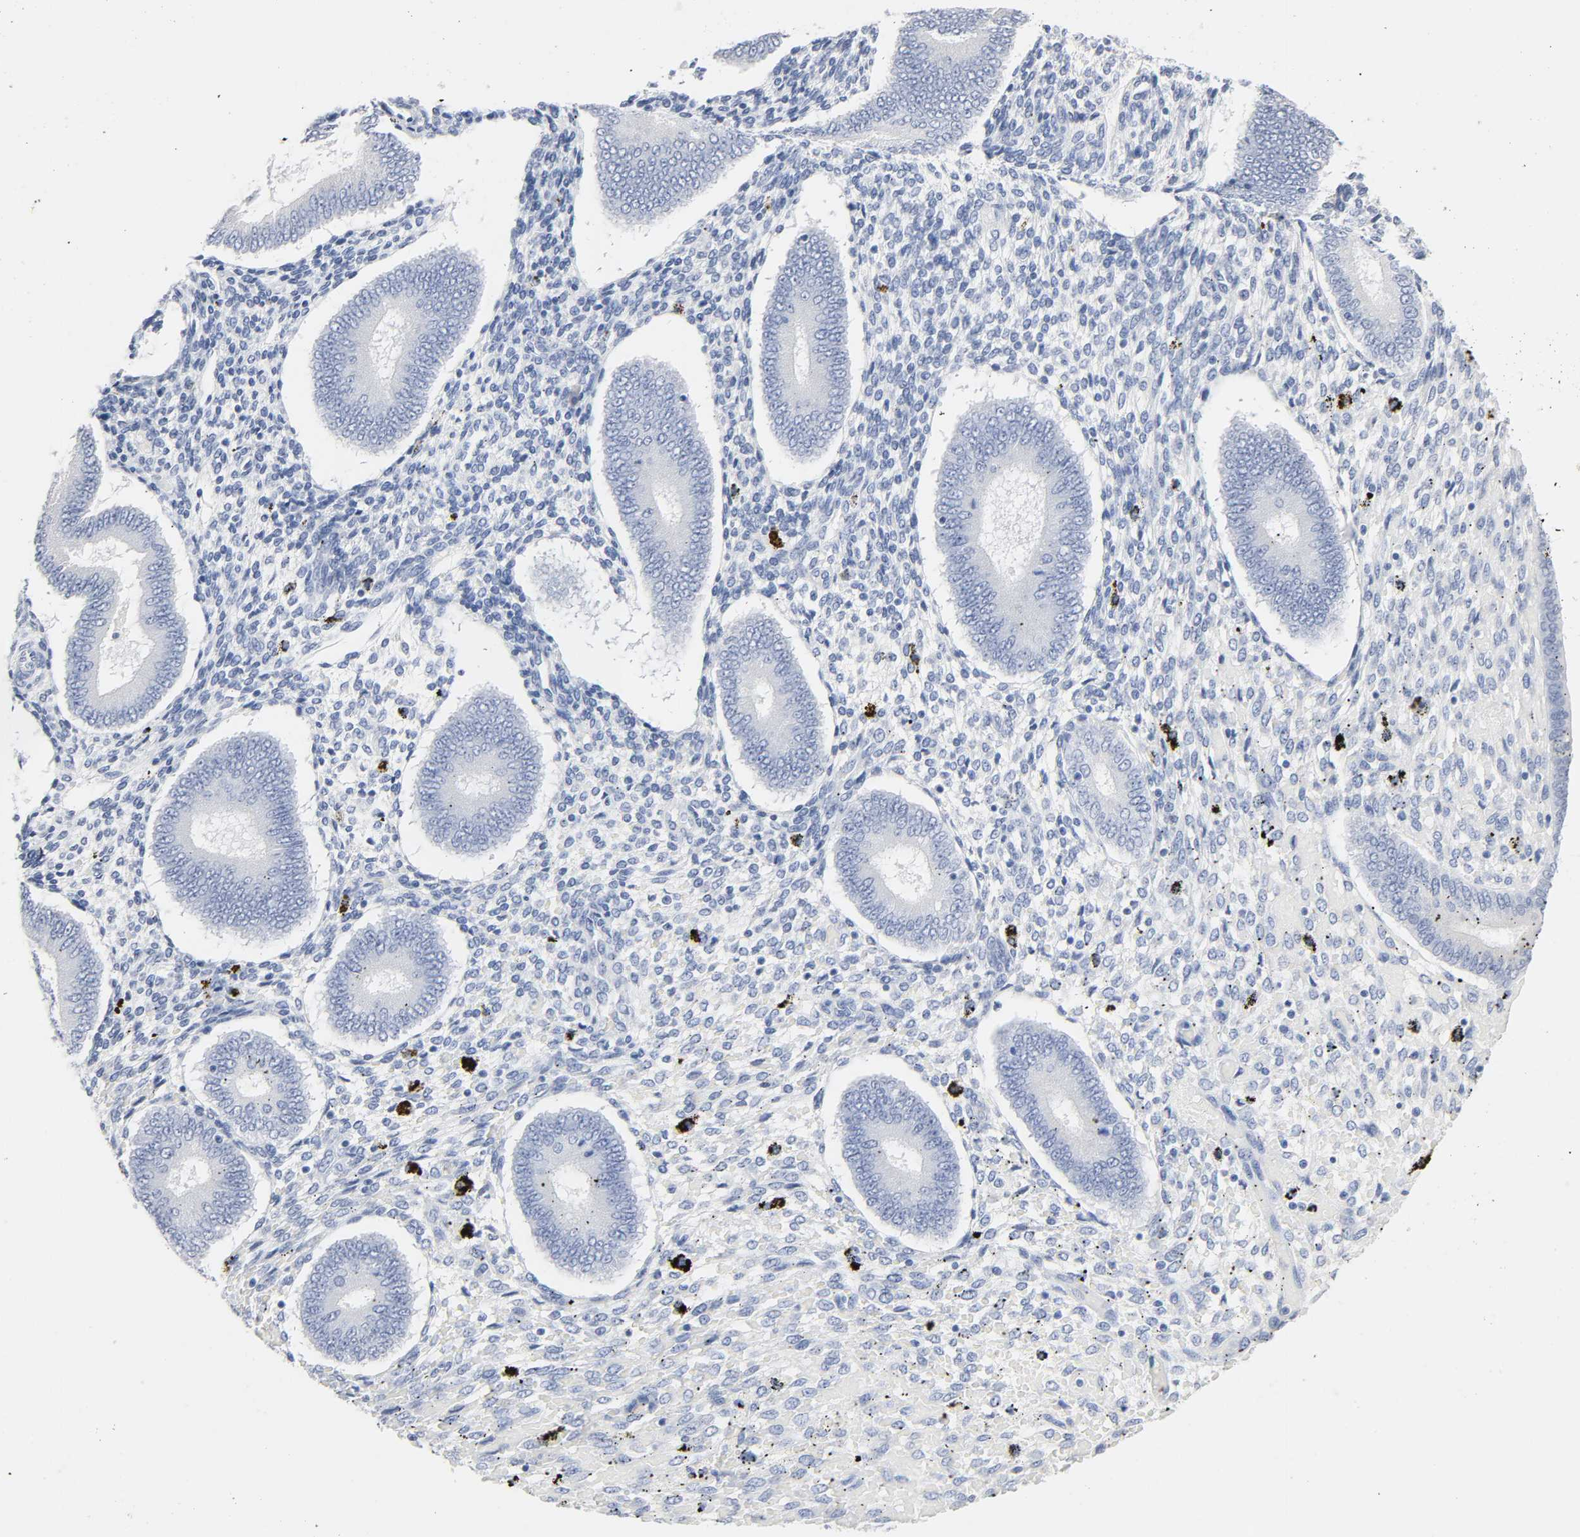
{"staining": {"intensity": "negative", "quantity": "none", "location": "none"}, "tissue": "endometrium", "cell_type": "Cells in endometrial stroma", "image_type": "normal", "snomed": [{"axis": "morphology", "description": "Normal tissue, NOS"}, {"axis": "topography", "description": "Endometrium"}], "caption": "Image shows no protein positivity in cells in endometrial stroma of unremarkable endometrium. (DAB immunohistochemistry (IHC) with hematoxylin counter stain).", "gene": "ACP3", "patient": {"sex": "female", "age": 42}}